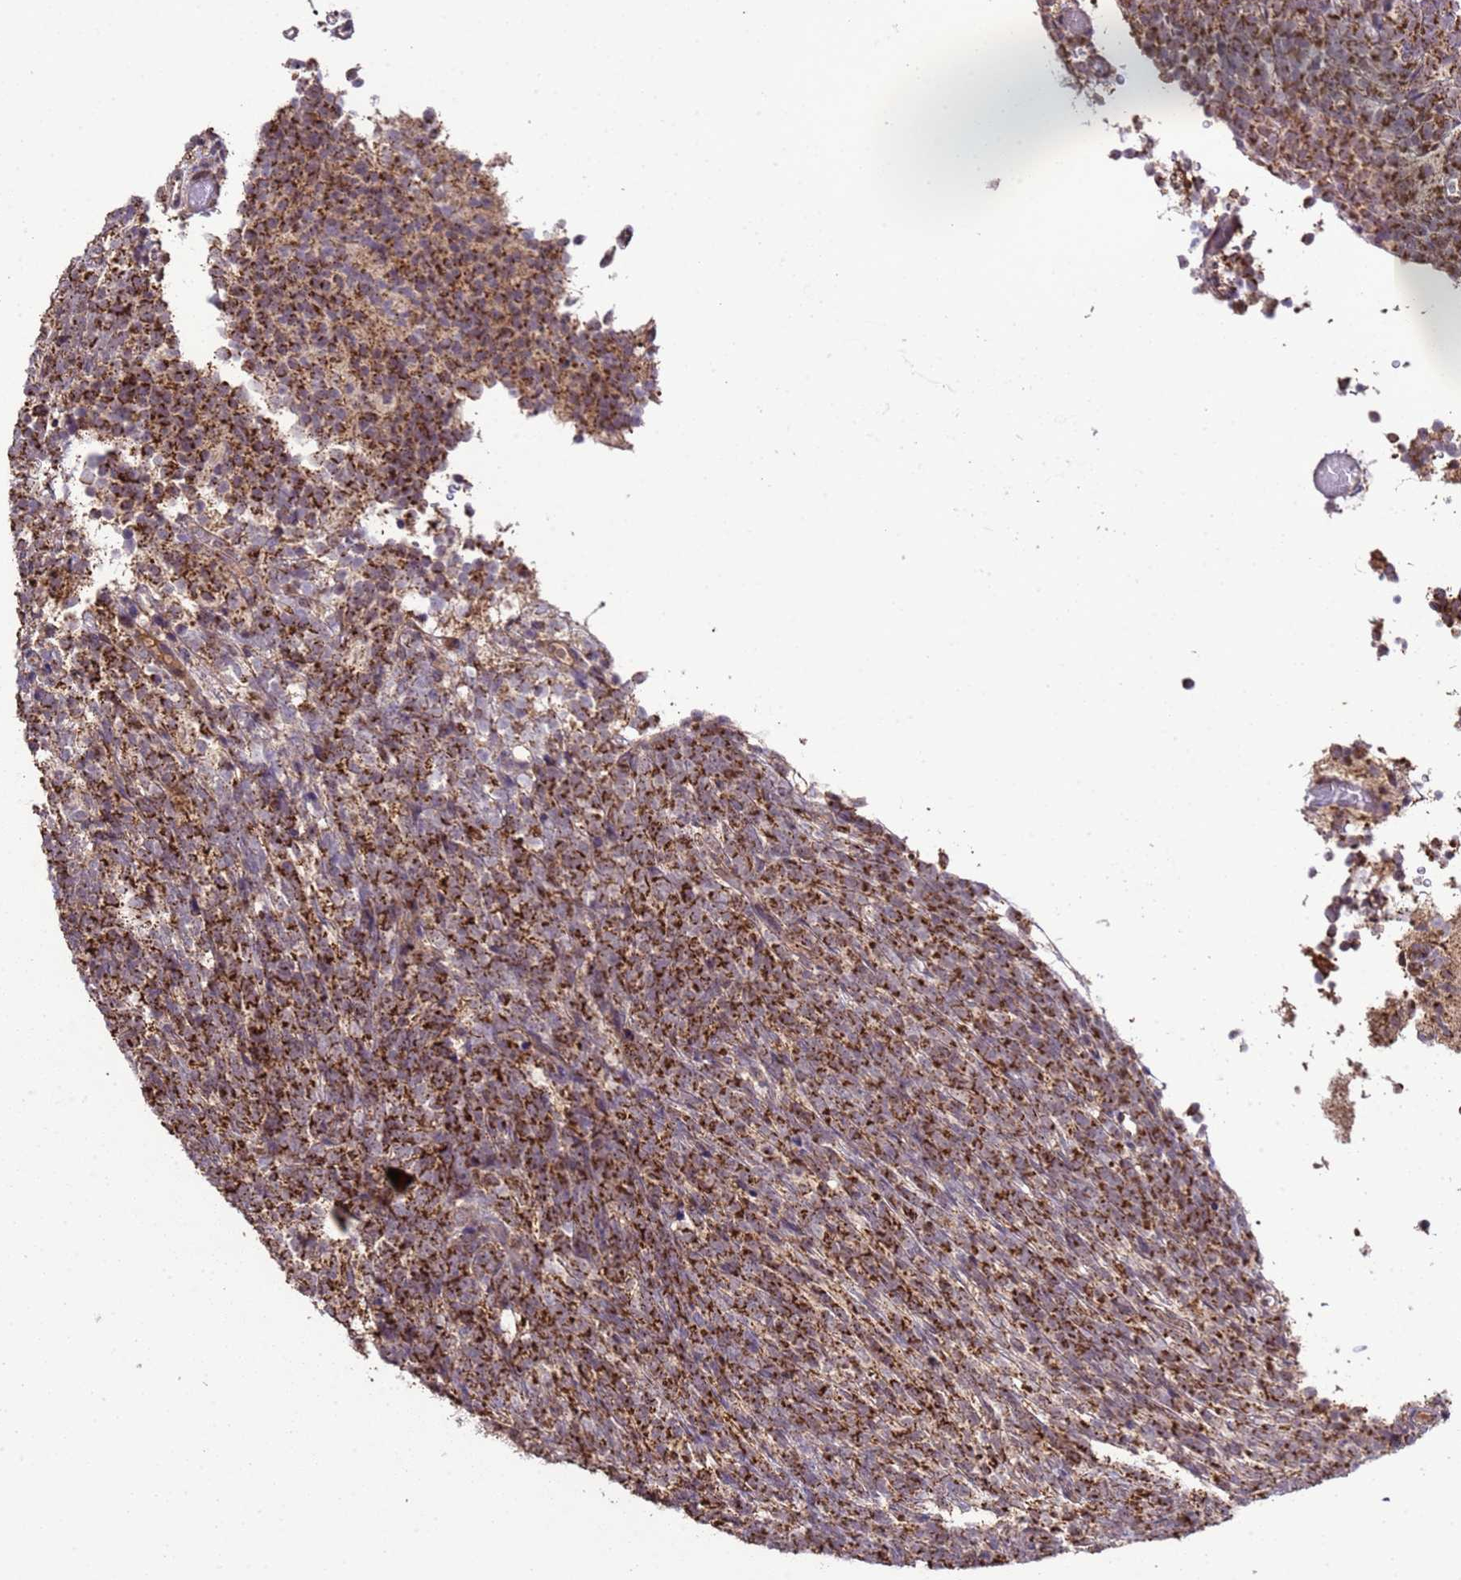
{"staining": {"intensity": "strong", "quantity": ">75%", "location": "cytoplasmic/membranous"}, "tissue": "glioma", "cell_type": "Tumor cells", "image_type": "cancer", "snomed": [{"axis": "morphology", "description": "Glioma, malignant, Low grade"}, {"axis": "topography", "description": "Brain"}], "caption": "Malignant glioma (low-grade) stained with immunohistochemistry (IHC) reveals strong cytoplasmic/membranous staining in approximately >75% of tumor cells.", "gene": "HSPBAP1", "patient": {"sex": "female", "age": 1}}